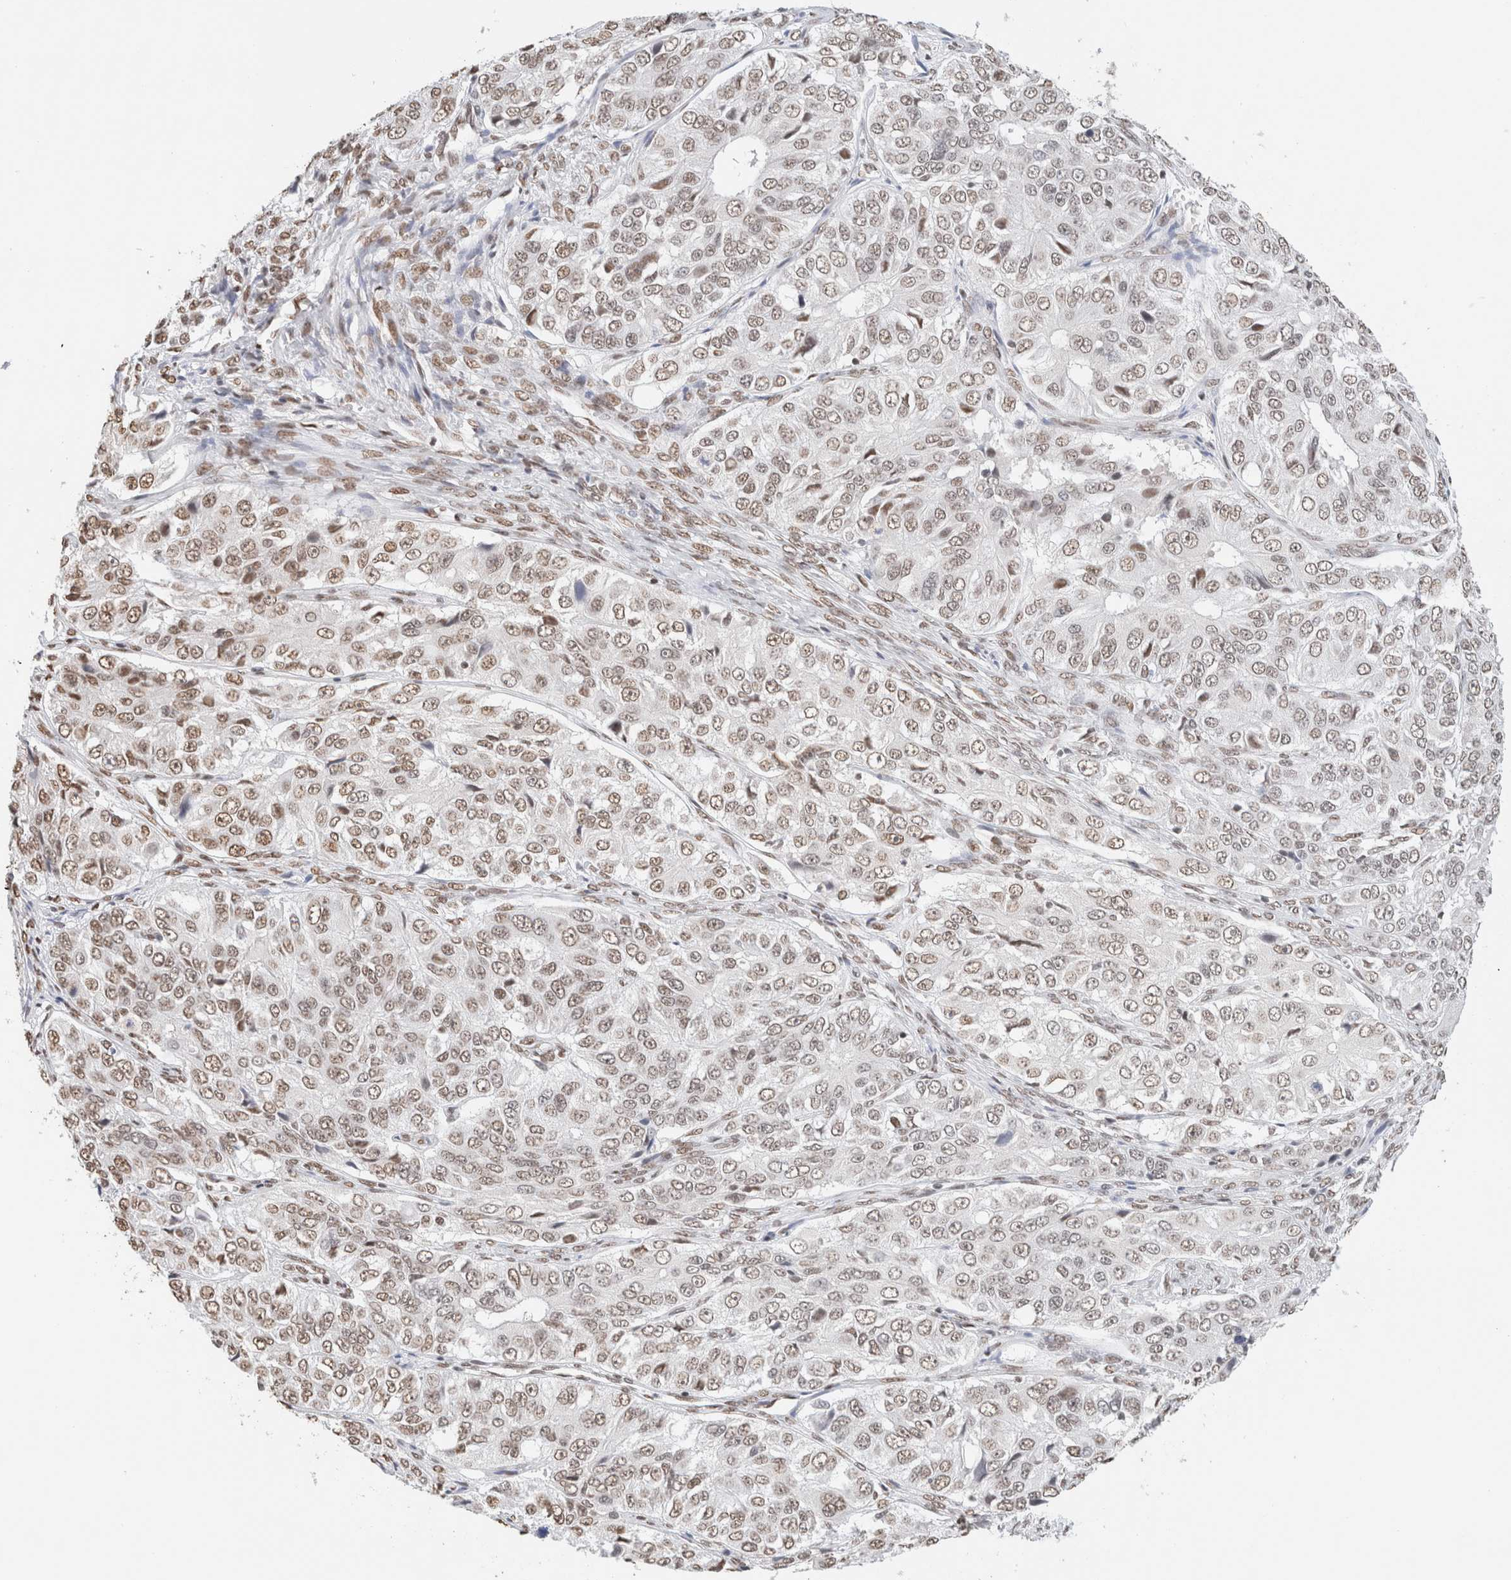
{"staining": {"intensity": "moderate", "quantity": ">75%", "location": "nuclear"}, "tissue": "ovarian cancer", "cell_type": "Tumor cells", "image_type": "cancer", "snomed": [{"axis": "morphology", "description": "Carcinoma, endometroid"}, {"axis": "topography", "description": "Ovary"}], "caption": "Endometroid carcinoma (ovarian) stained with a protein marker demonstrates moderate staining in tumor cells.", "gene": "SUPT3H", "patient": {"sex": "female", "age": 51}}